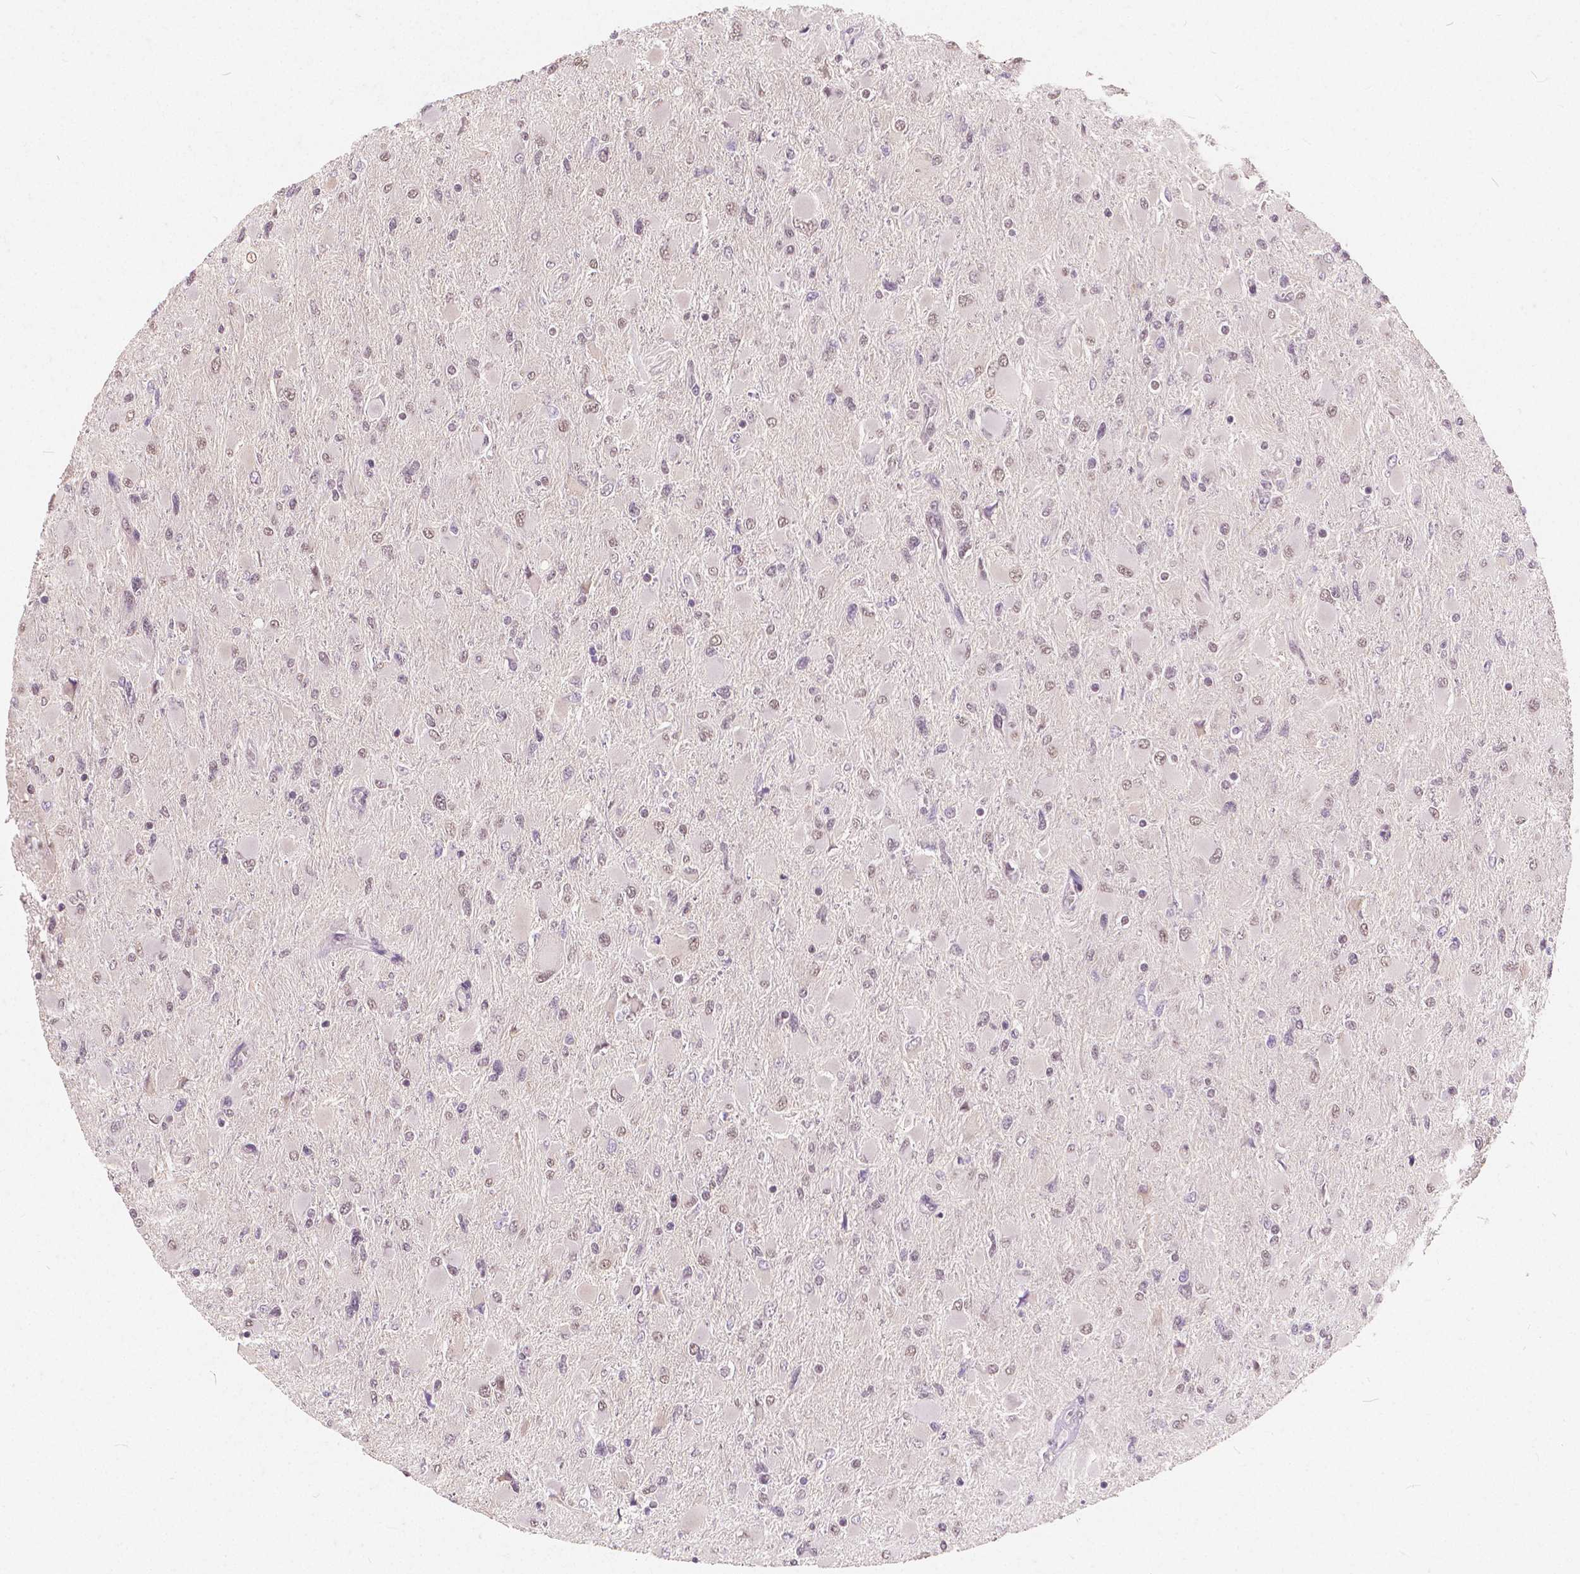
{"staining": {"intensity": "negative", "quantity": "none", "location": "none"}, "tissue": "glioma", "cell_type": "Tumor cells", "image_type": "cancer", "snomed": [{"axis": "morphology", "description": "Glioma, malignant, High grade"}, {"axis": "topography", "description": "Cerebral cortex"}], "caption": "Tumor cells show no significant staining in malignant glioma (high-grade).", "gene": "NOLC1", "patient": {"sex": "female", "age": 36}}